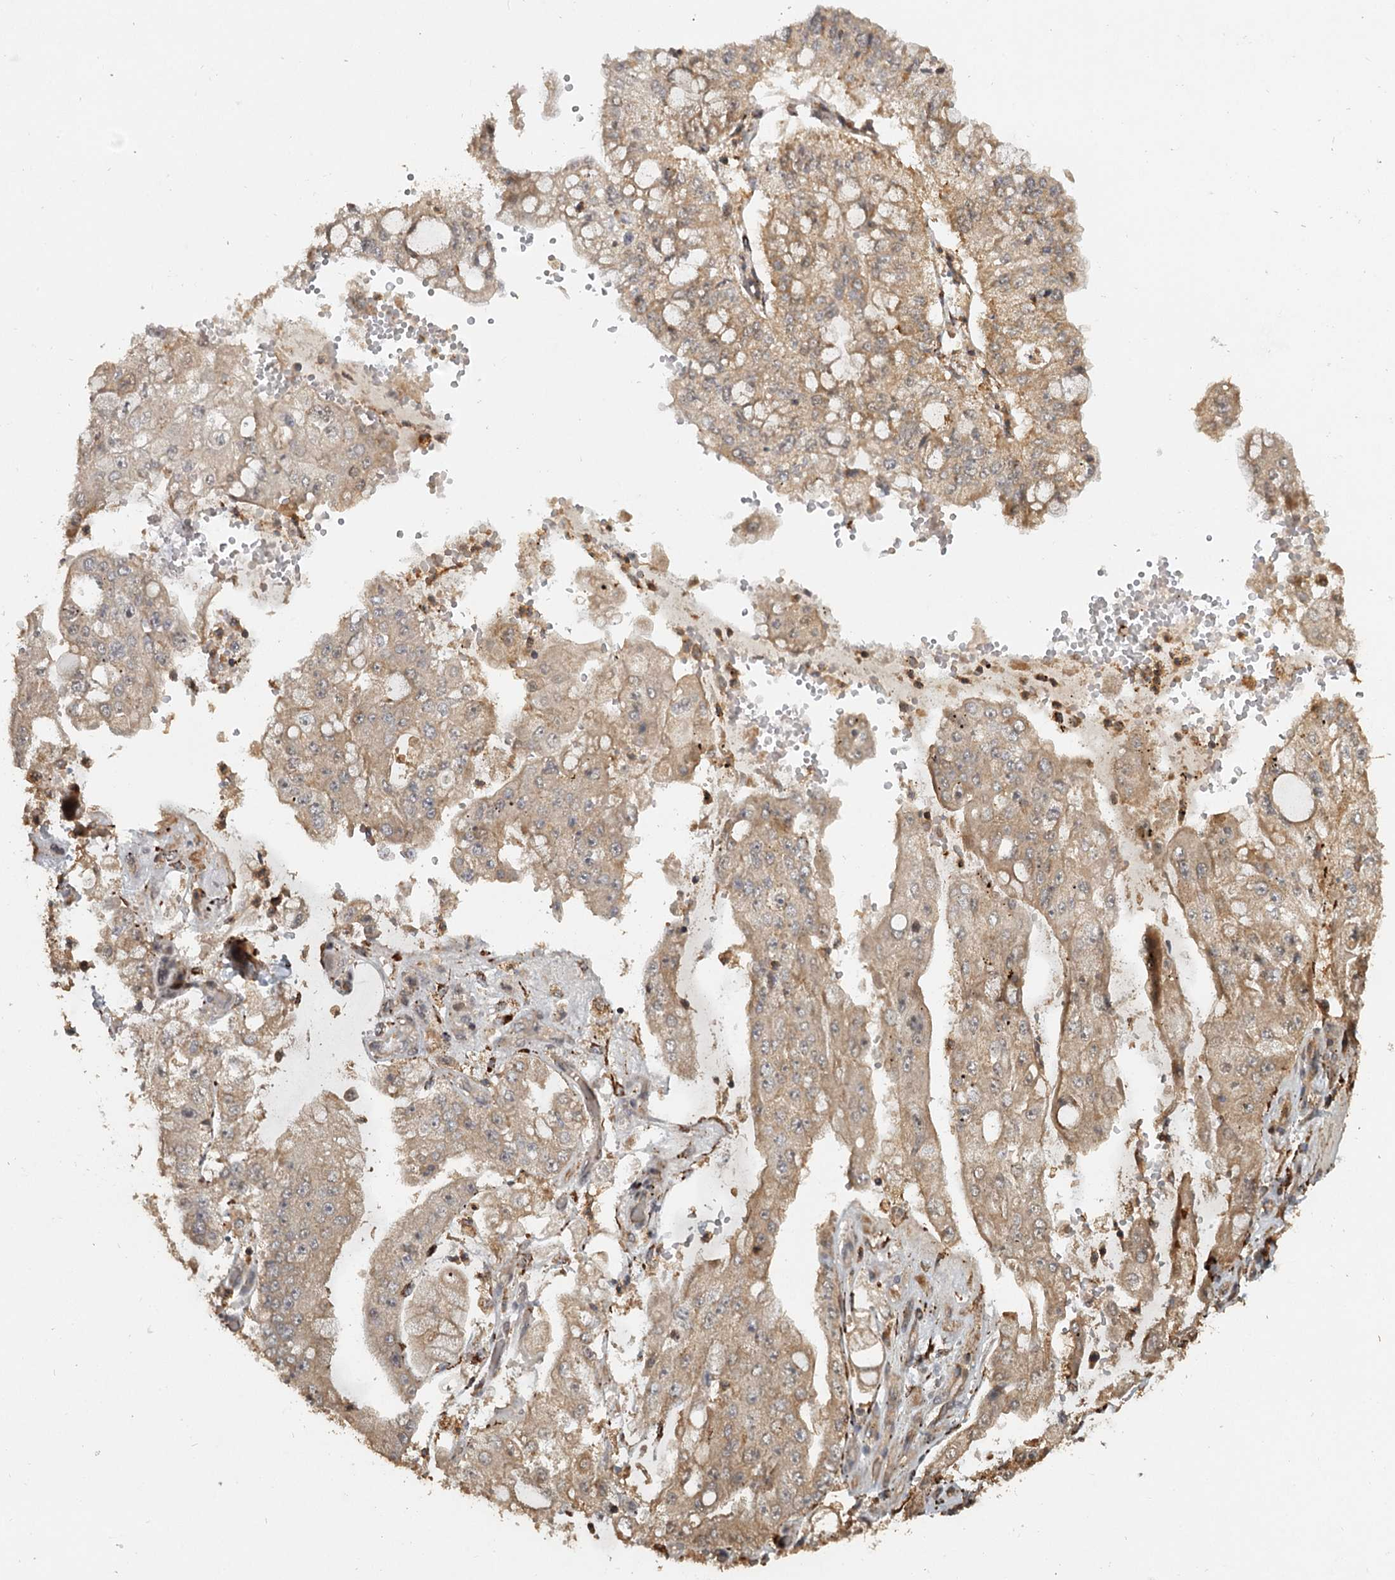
{"staining": {"intensity": "moderate", "quantity": ">75%", "location": "cytoplasmic/membranous"}, "tissue": "stomach cancer", "cell_type": "Tumor cells", "image_type": "cancer", "snomed": [{"axis": "morphology", "description": "Adenocarcinoma, NOS"}, {"axis": "topography", "description": "Stomach"}], "caption": "High-magnification brightfield microscopy of stomach cancer (adenocarcinoma) stained with DAB (3,3'-diaminobenzidine) (brown) and counterstained with hematoxylin (blue). tumor cells exhibit moderate cytoplasmic/membranous expression is present in about>75% of cells. (DAB (3,3'-diaminobenzidine) = brown stain, brightfield microscopy at high magnification).", "gene": "FAXC", "patient": {"sex": "male", "age": 76}}